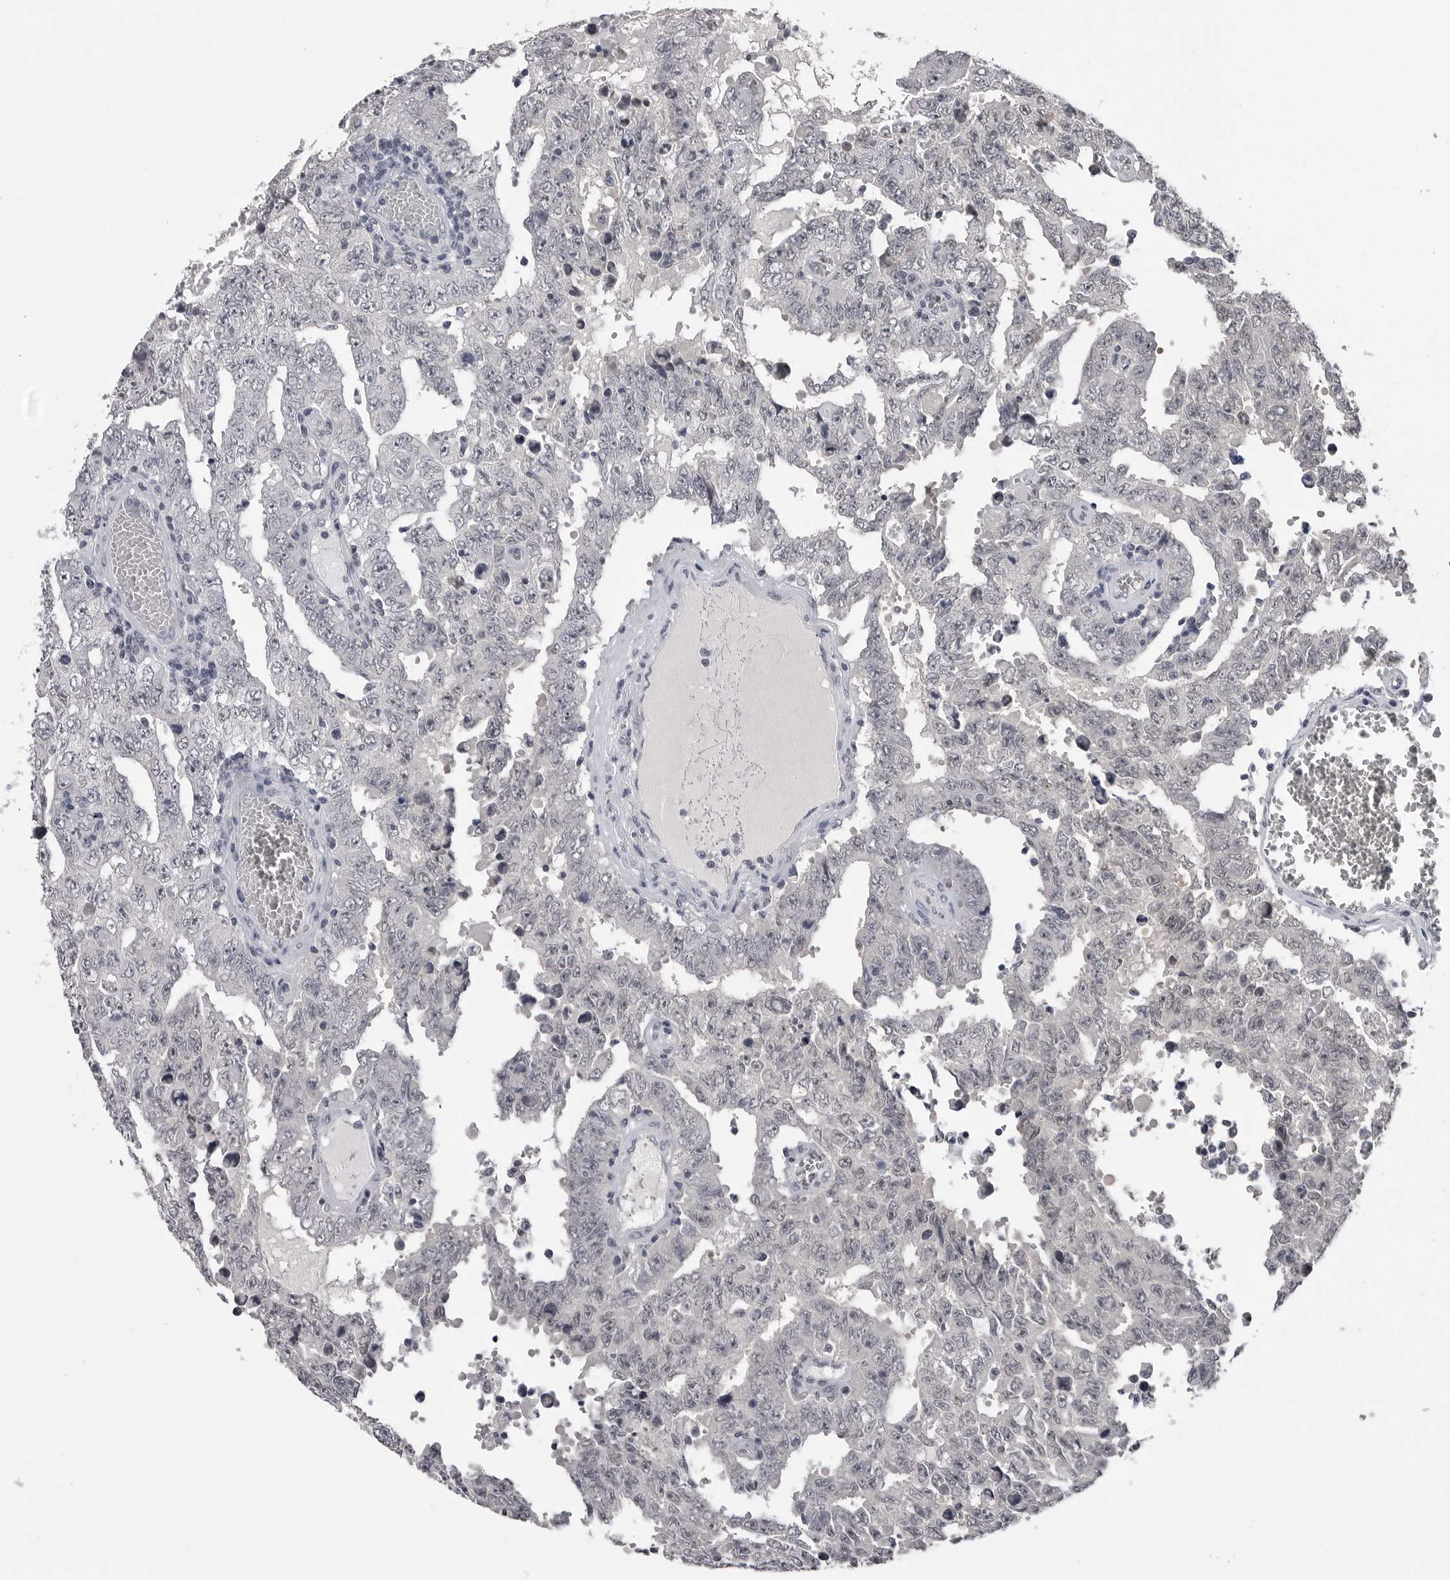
{"staining": {"intensity": "negative", "quantity": "none", "location": "none"}, "tissue": "testis cancer", "cell_type": "Tumor cells", "image_type": "cancer", "snomed": [{"axis": "morphology", "description": "Carcinoma, Embryonal, NOS"}, {"axis": "topography", "description": "Testis"}], "caption": "Immunohistochemistry (IHC) micrograph of neoplastic tissue: embryonal carcinoma (testis) stained with DAB (3,3'-diaminobenzidine) reveals no significant protein expression in tumor cells.", "gene": "DLG2", "patient": {"sex": "male", "age": 26}}